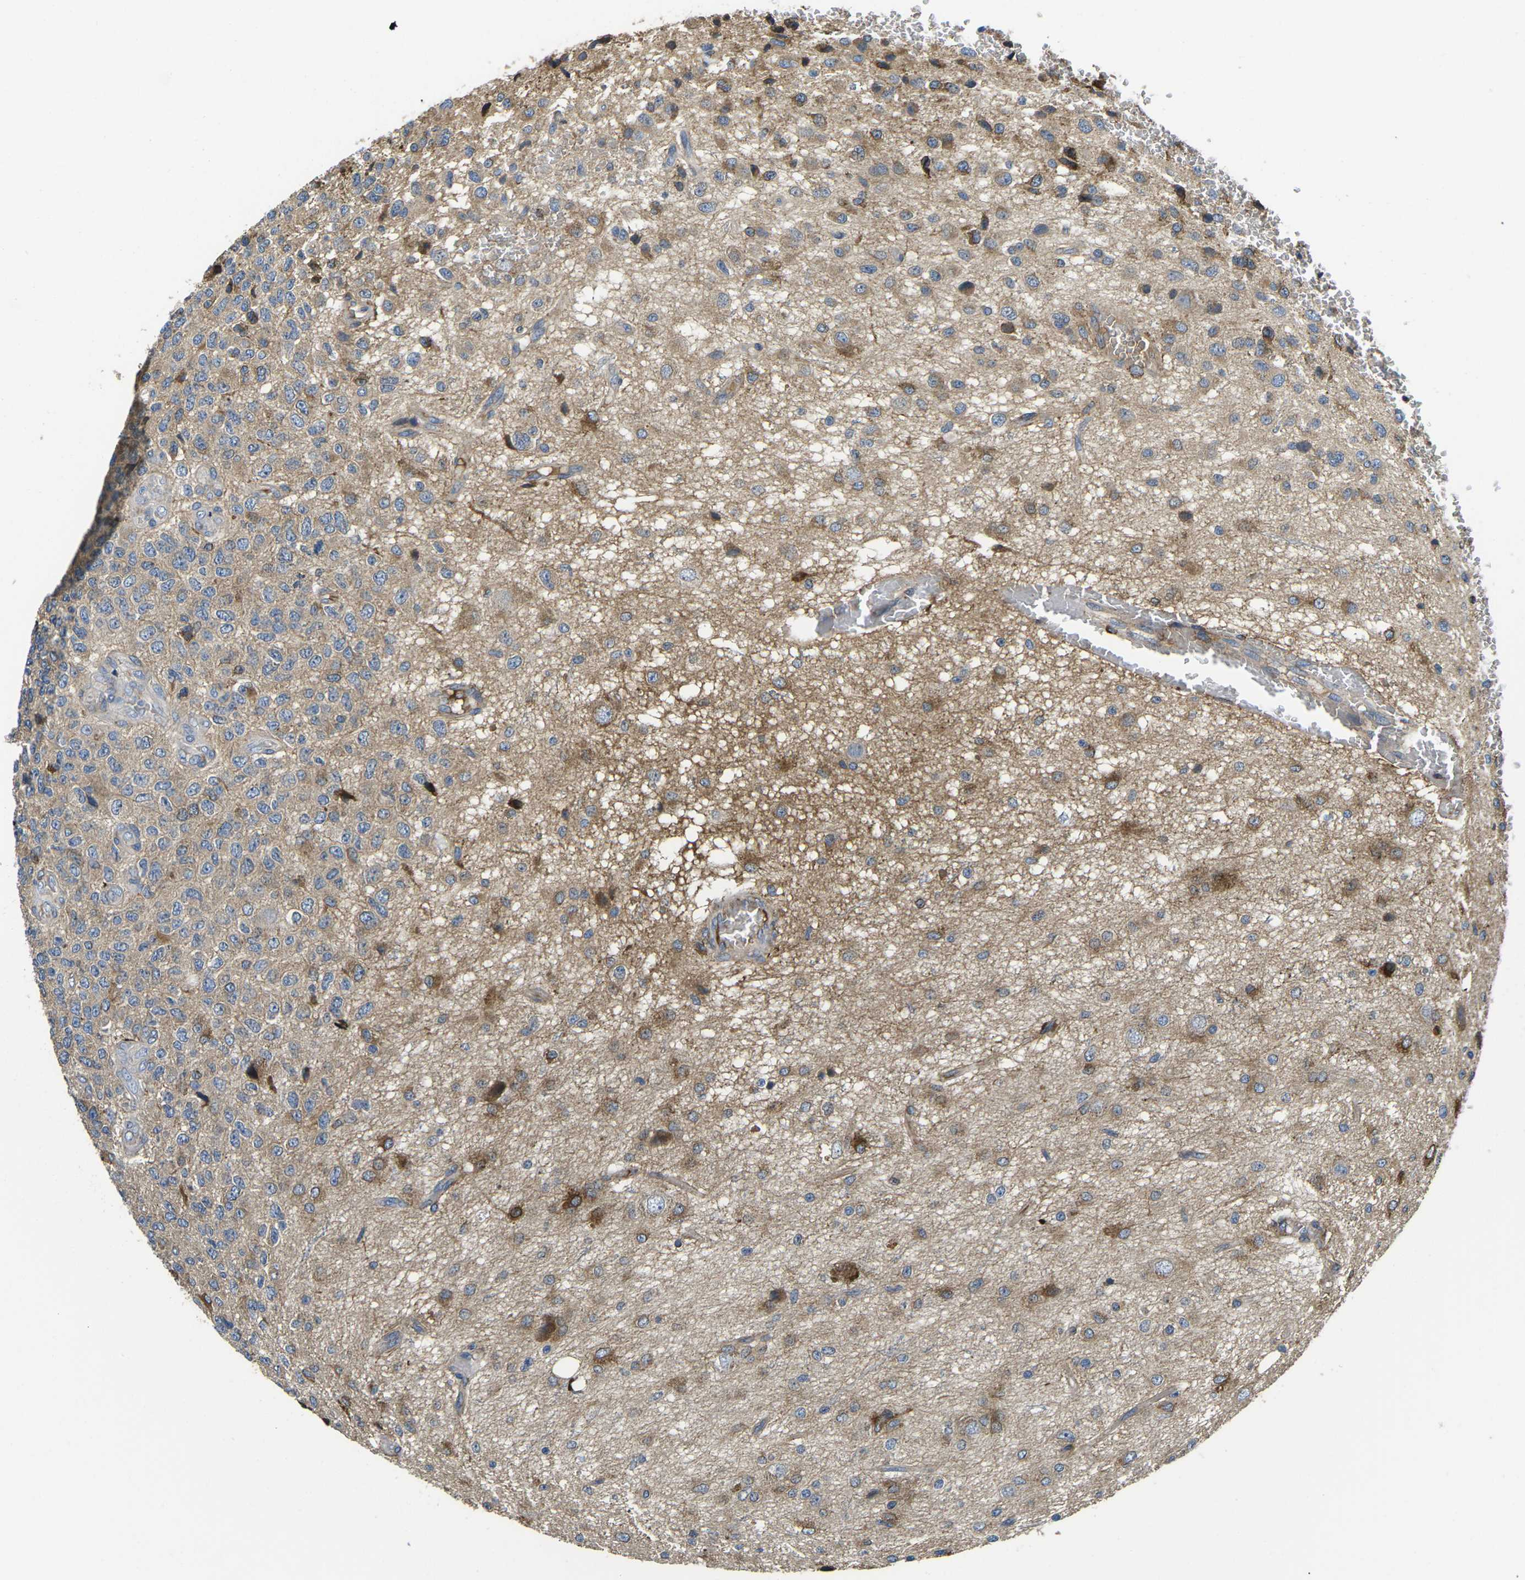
{"staining": {"intensity": "moderate", "quantity": "25%-75%", "location": "cytoplasmic/membranous"}, "tissue": "glioma", "cell_type": "Tumor cells", "image_type": "cancer", "snomed": [{"axis": "morphology", "description": "Glioma, malignant, High grade"}, {"axis": "topography", "description": "pancreas cauda"}], "caption": "Immunohistochemistry (DAB (3,3'-diaminobenzidine)) staining of glioma demonstrates moderate cytoplasmic/membranous protein staining in approximately 25%-75% of tumor cells. (Brightfield microscopy of DAB IHC at high magnification).", "gene": "PDZD8", "patient": {"sex": "male", "age": 60}}